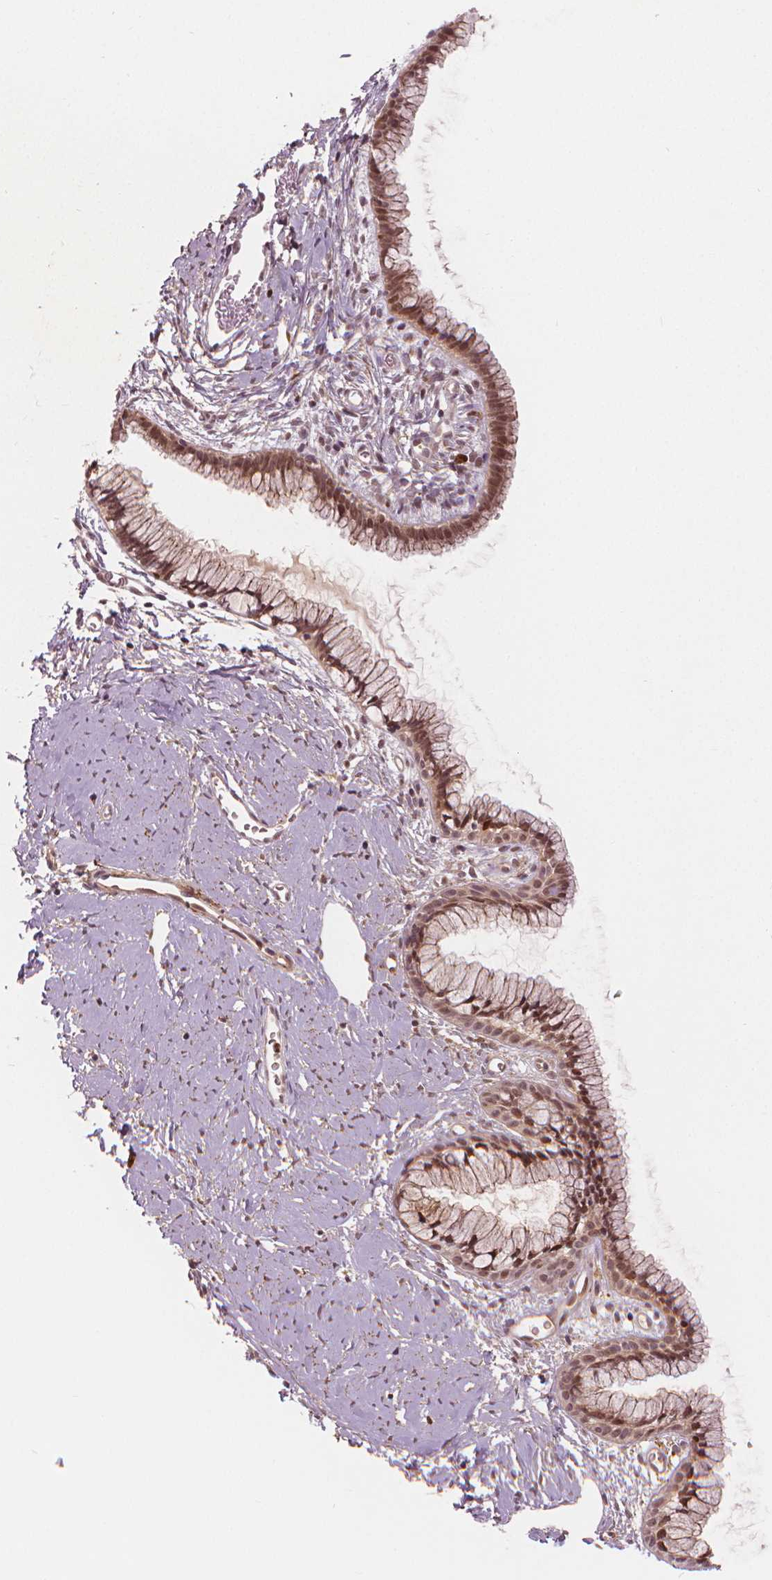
{"staining": {"intensity": "moderate", "quantity": ">75%", "location": "nuclear"}, "tissue": "cervix", "cell_type": "Glandular cells", "image_type": "normal", "snomed": [{"axis": "morphology", "description": "Normal tissue, NOS"}, {"axis": "topography", "description": "Cervix"}], "caption": "A medium amount of moderate nuclear staining is present in about >75% of glandular cells in unremarkable cervix. Nuclei are stained in blue.", "gene": "NSD2", "patient": {"sex": "female", "age": 40}}